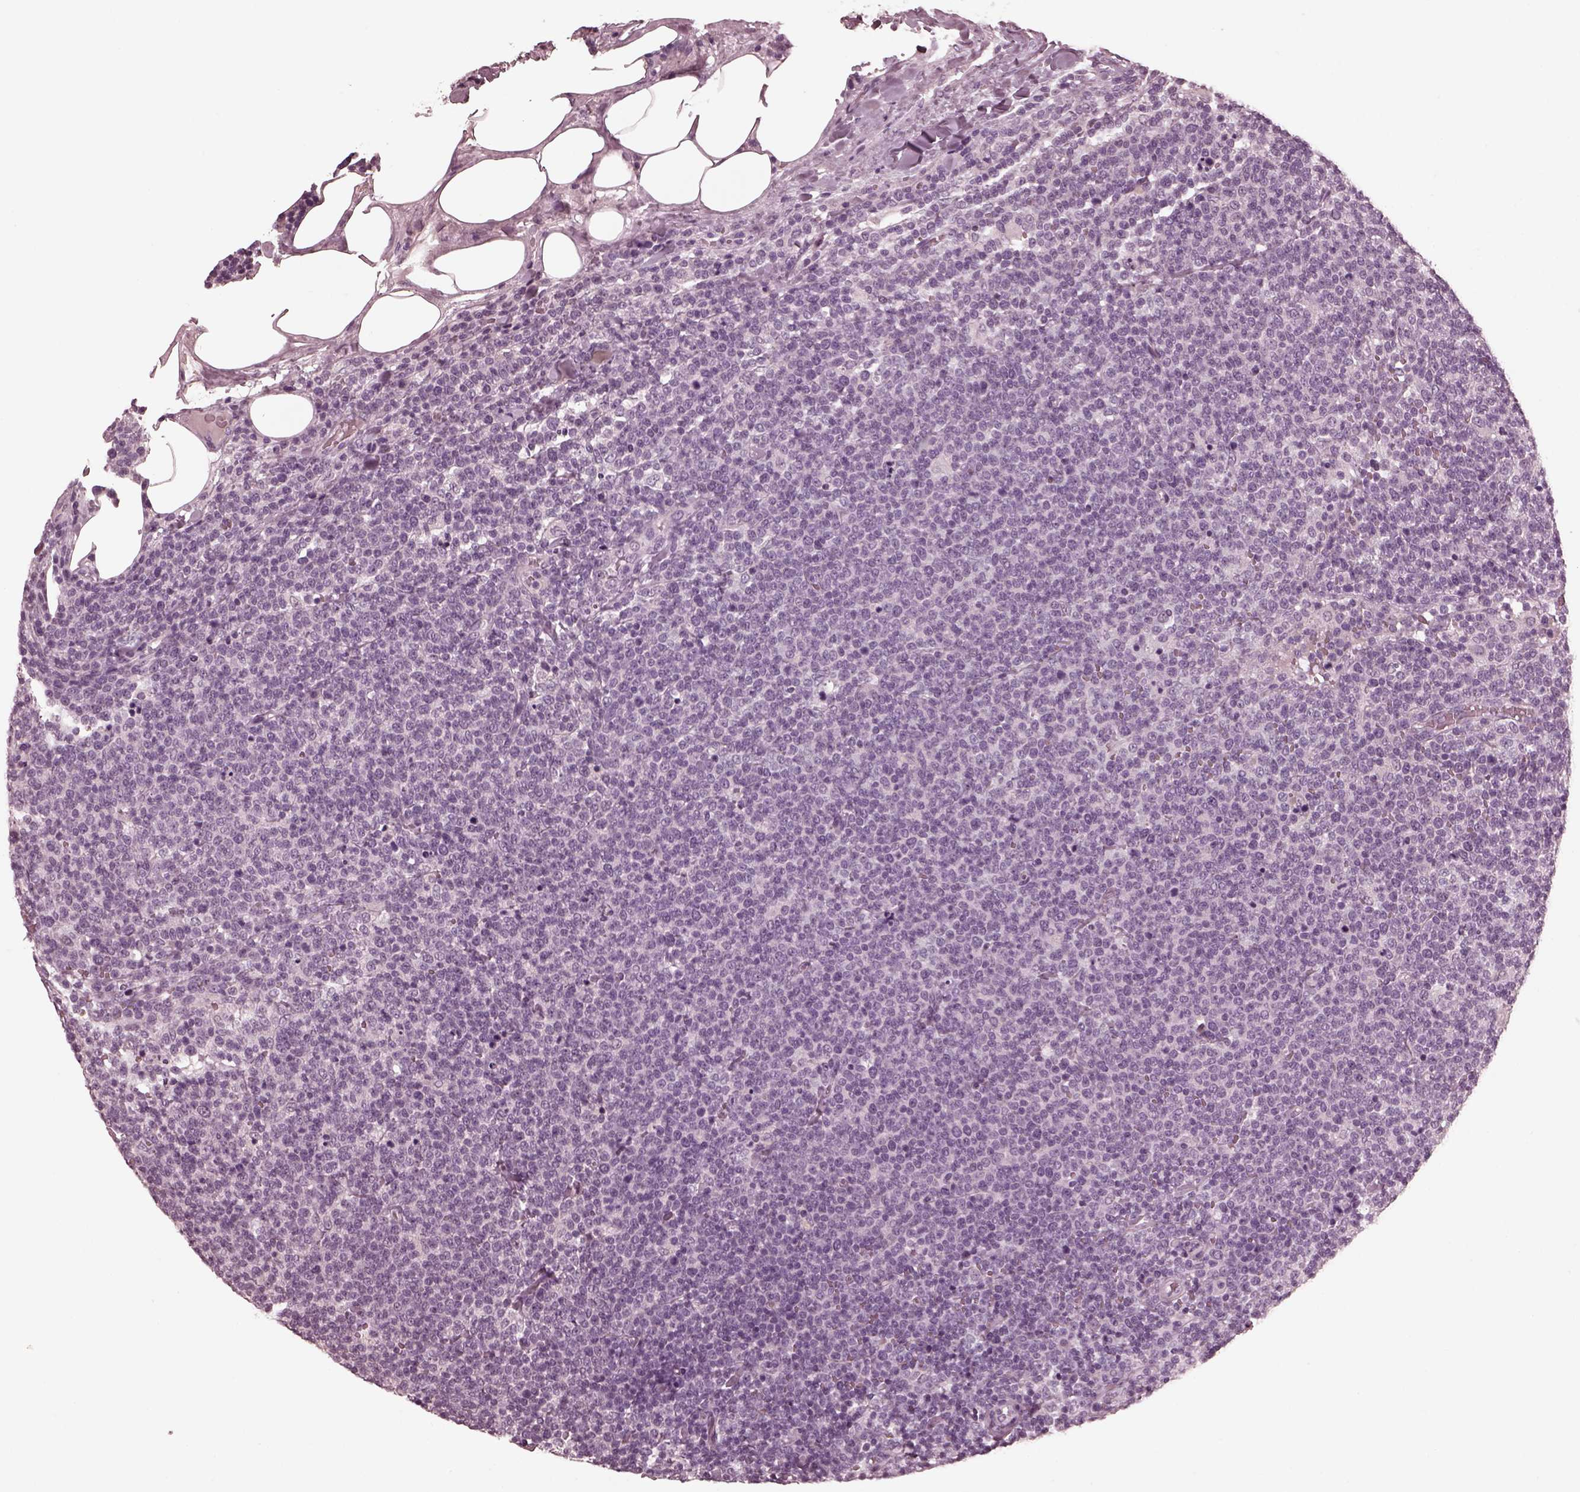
{"staining": {"intensity": "negative", "quantity": "none", "location": "none"}, "tissue": "lymphoma", "cell_type": "Tumor cells", "image_type": "cancer", "snomed": [{"axis": "morphology", "description": "Malignant lymphoma, non-Hodgkin's type, High grade"}, {"axis": "topography", "description": "Lymph node"}], "caption": "Lymphoma was stained to show a protein in brown. There is no significant positivity in tumor cells.", "gene": "CGA", "patient": {"sex": "male", "age": 61}}